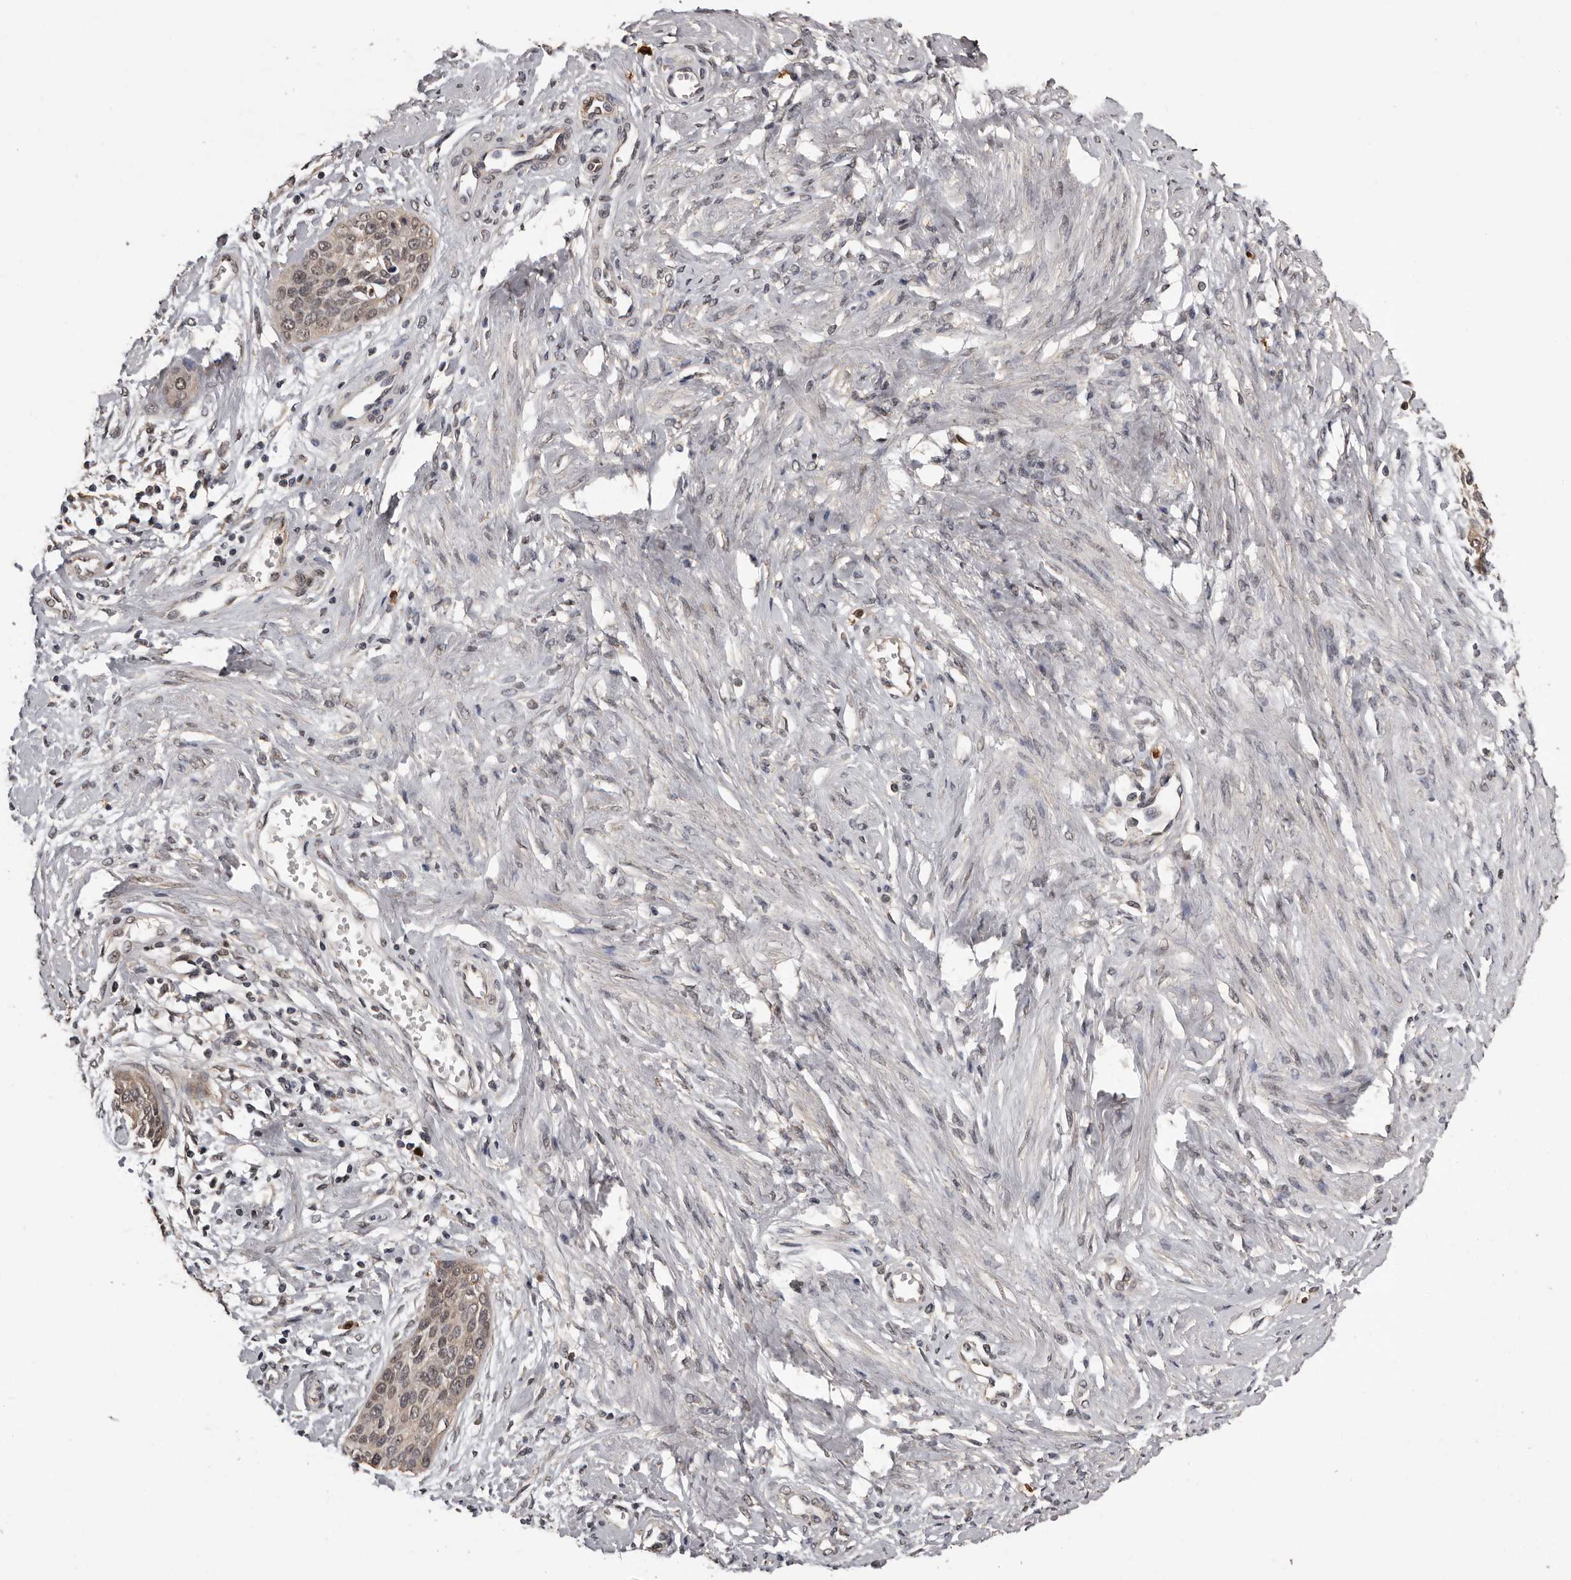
{"staining": {"intensity": "weak", "quantity": "<25%", "location": "cytoplasmic/membranous"}, "tissue": "cervical cancer", "cell_type": "Tumor cells", "image_type": "cancer", "snomed": [{"axis": "morphology", "description": "Squamous cell carcinoma, NOS"}, {"axis": "topography", "description": "Cervix"}], "caption": "The micrograph displays no staining of tumor cells in squamous cell carcinoma (cervical).", "gene": "VPS37A", "patient": {"sex": "female", "age": 37}}